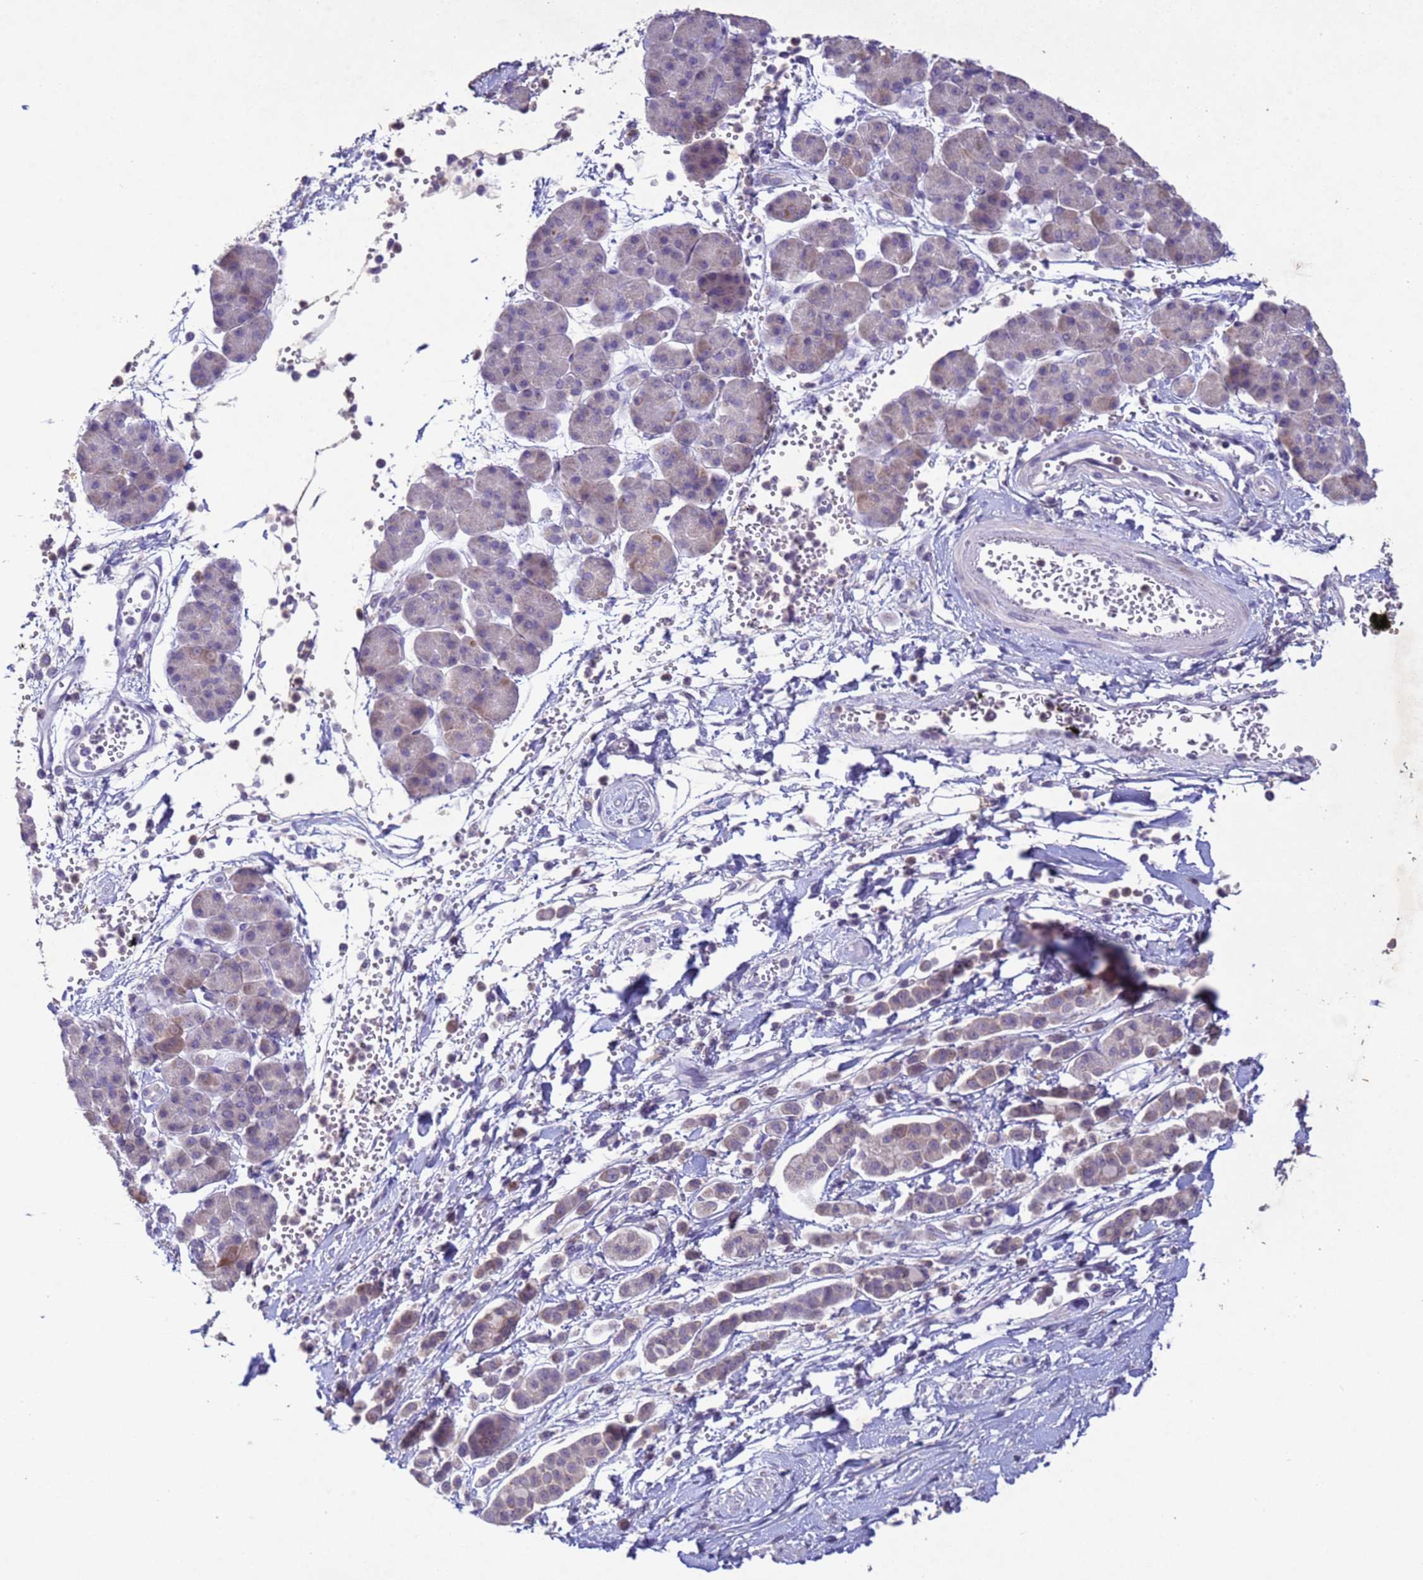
{"staining": {"intensity": "negative", "quantity": "none", "location": "none"}, "tissue": "pancreatic cancer", "cell_type": "Tumor cells", "image_type": "cancer", "snomed": [{"axis": "morphology", "description": "Normal tissue, NOS"}, {"axis": "morphology", "description": "Adenocarcinoma, NOS"}, {"axis": "topography", "description": "Pancreas"}], "caption": "This is an IHC micrograph of human pancreatic cancer (adenocarcinoma). There is no expression in tumor cells.", "gene": "NLRP11", "patient": {"sex": "female", "age": 64}}